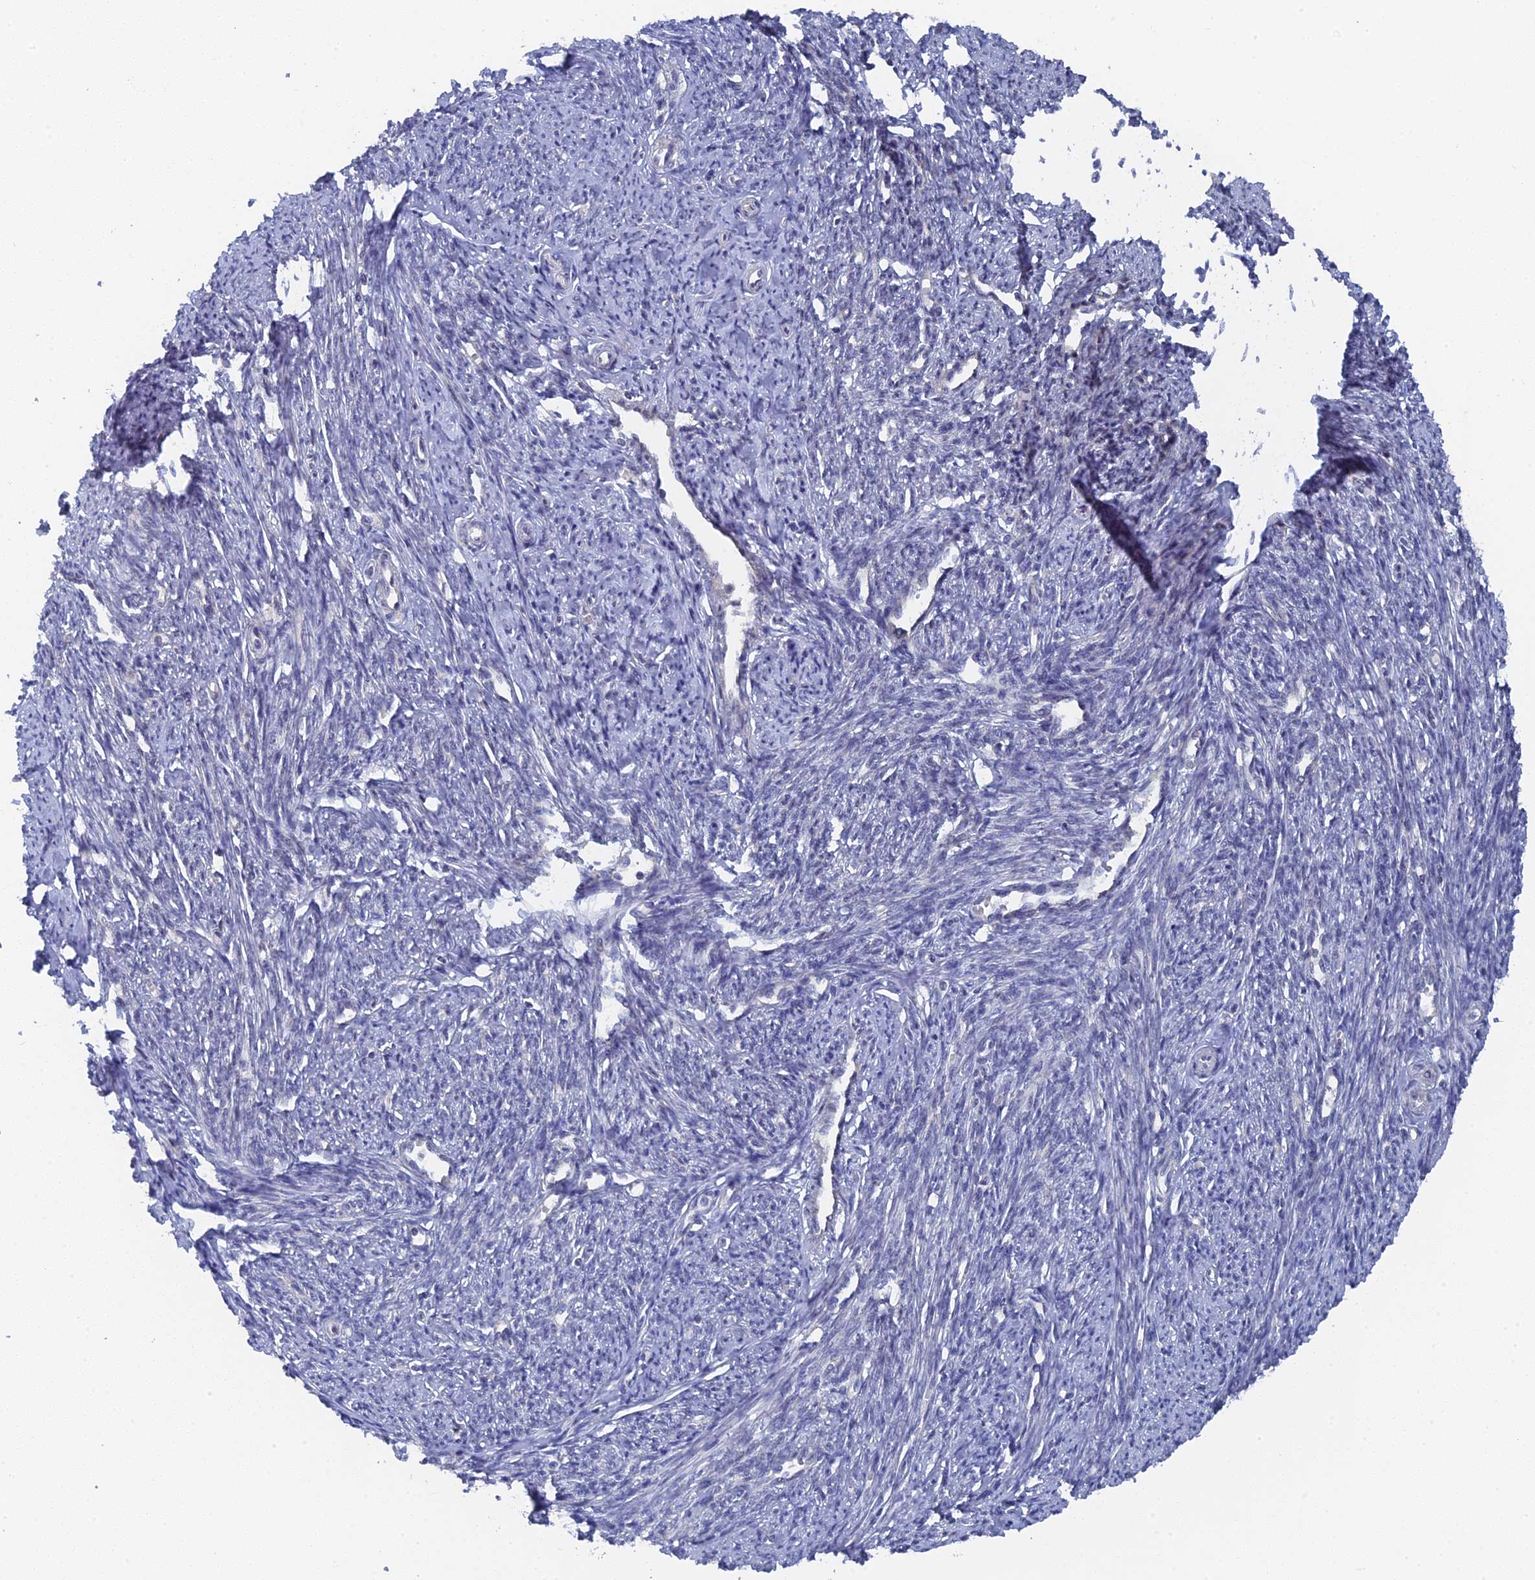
{"staining": {"intensity": "negative", "quantity": "none", "location": "none"}, "tissue": "smooth muscle", "cell_type": "Smooth muscle cells", "image_type": "normal", "snomed": [{"axis": "morphology", "description": "Normal tissue, NOS"}, {"axis": "topography", "description": "Smooth muscle"}, {"axis": "topography", "description": "Uterus"}], "caption": "Benign smooth muscle was stained to show a protein in brown. There is no significant expression in smooth muscle cells. (DAB immunohistochemistry with hematoxylin counter stain).", "gene": "MIGA2", "patient": {"sex": "female", "age": 59}}